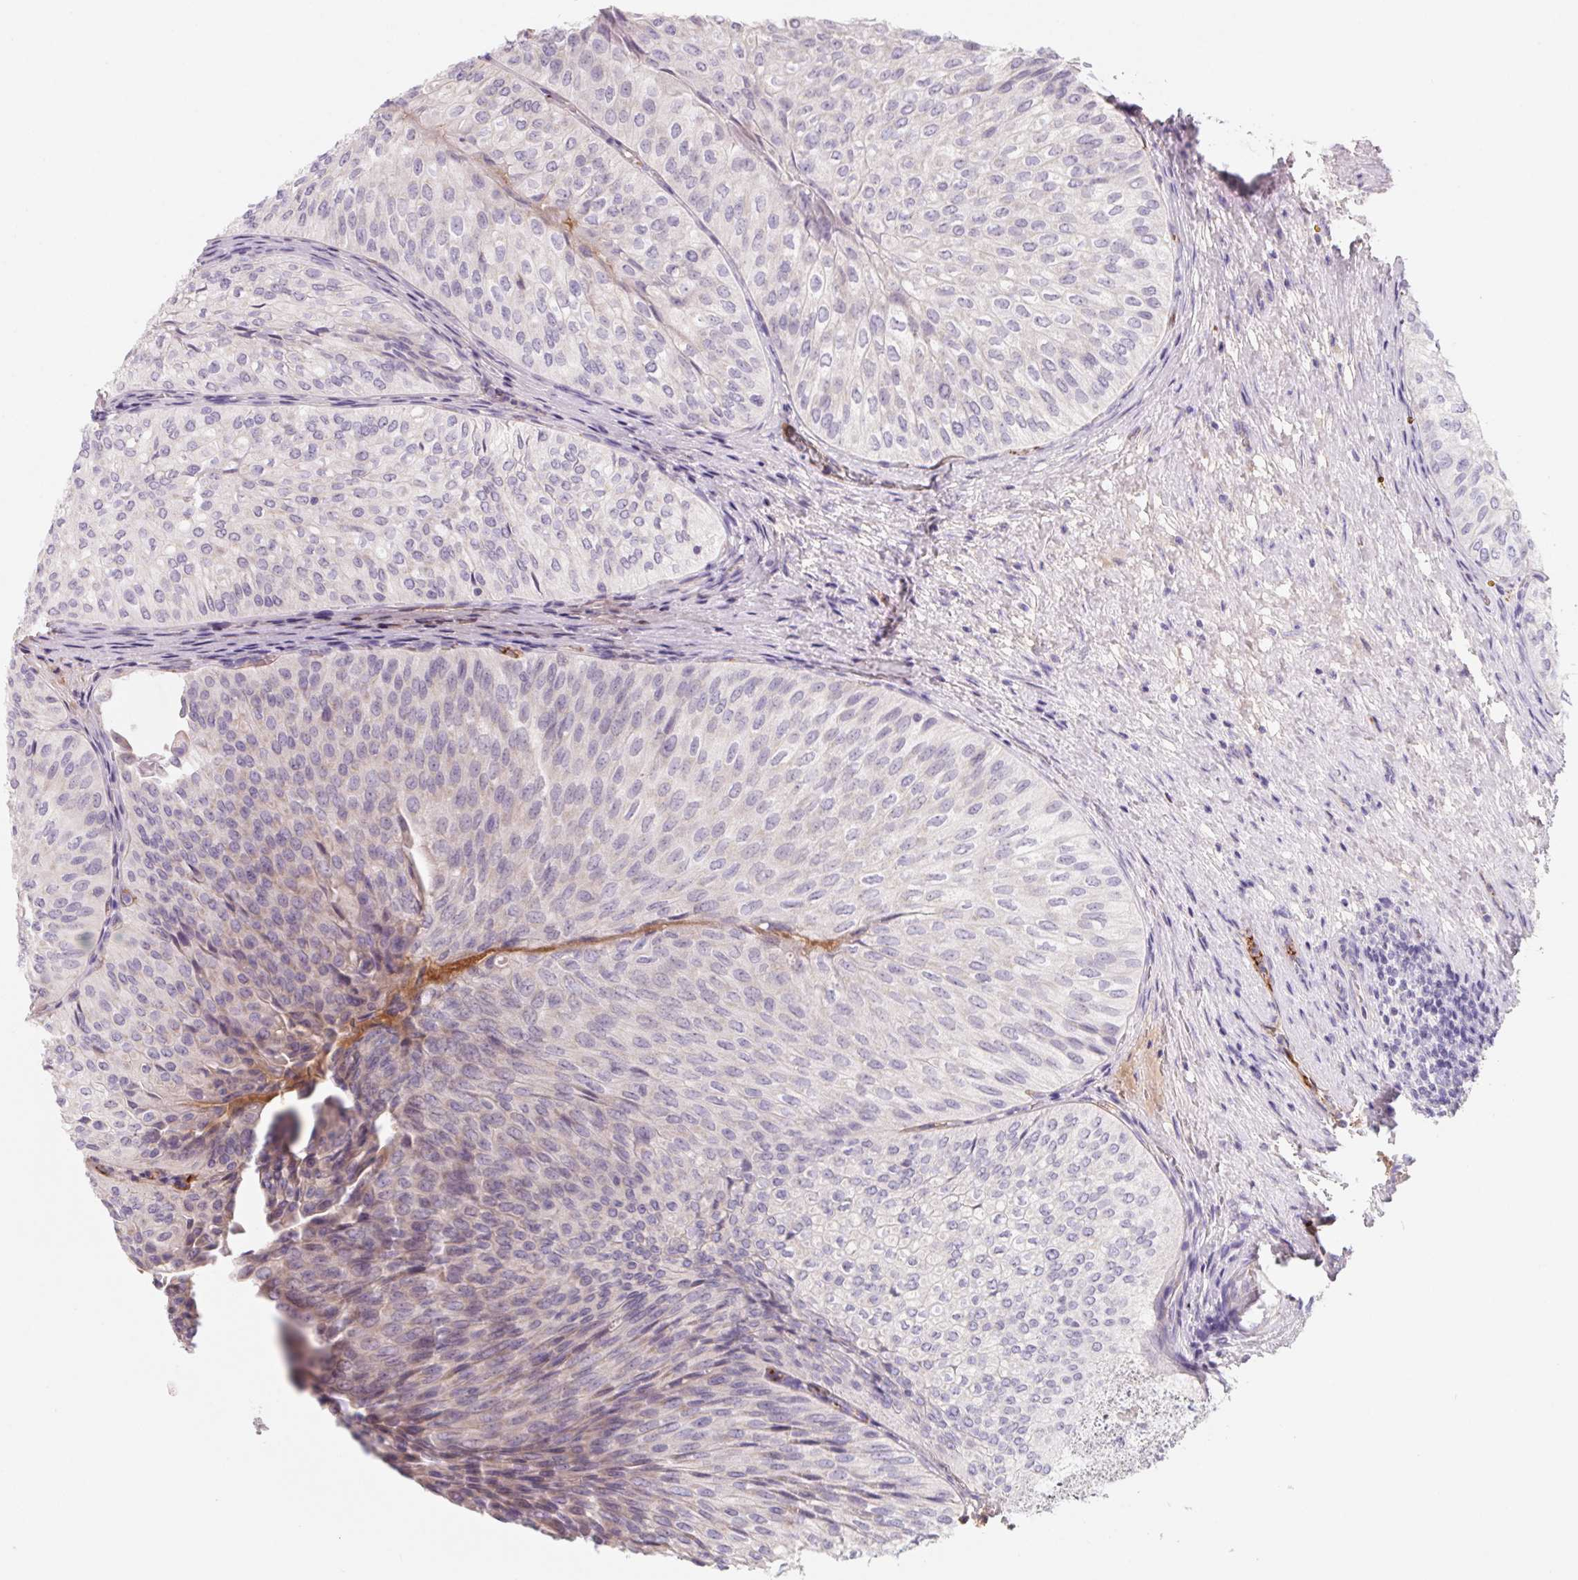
{"staining": {"intensity": "negative", "quantity": "none", "location": "none"}, "tissue": "urothelial cancer", "cell_type": "Tumor cells", "image_type": "cancer", "snomed": [{"axis": "morphology", "description": "Urothelial carcinoma, NOS"}, {"axis": "topography", "description": "Urinary bladder"}], "caption": "This photomicrograph is of transitional cell carcinoma stained with immunohistochemistry to label a protein in brown with the nuclei are counter-stained blue. There is no positivity in tumor cells.", "gene": "LPA", "patient": {"sex": "male", "age": 62}}